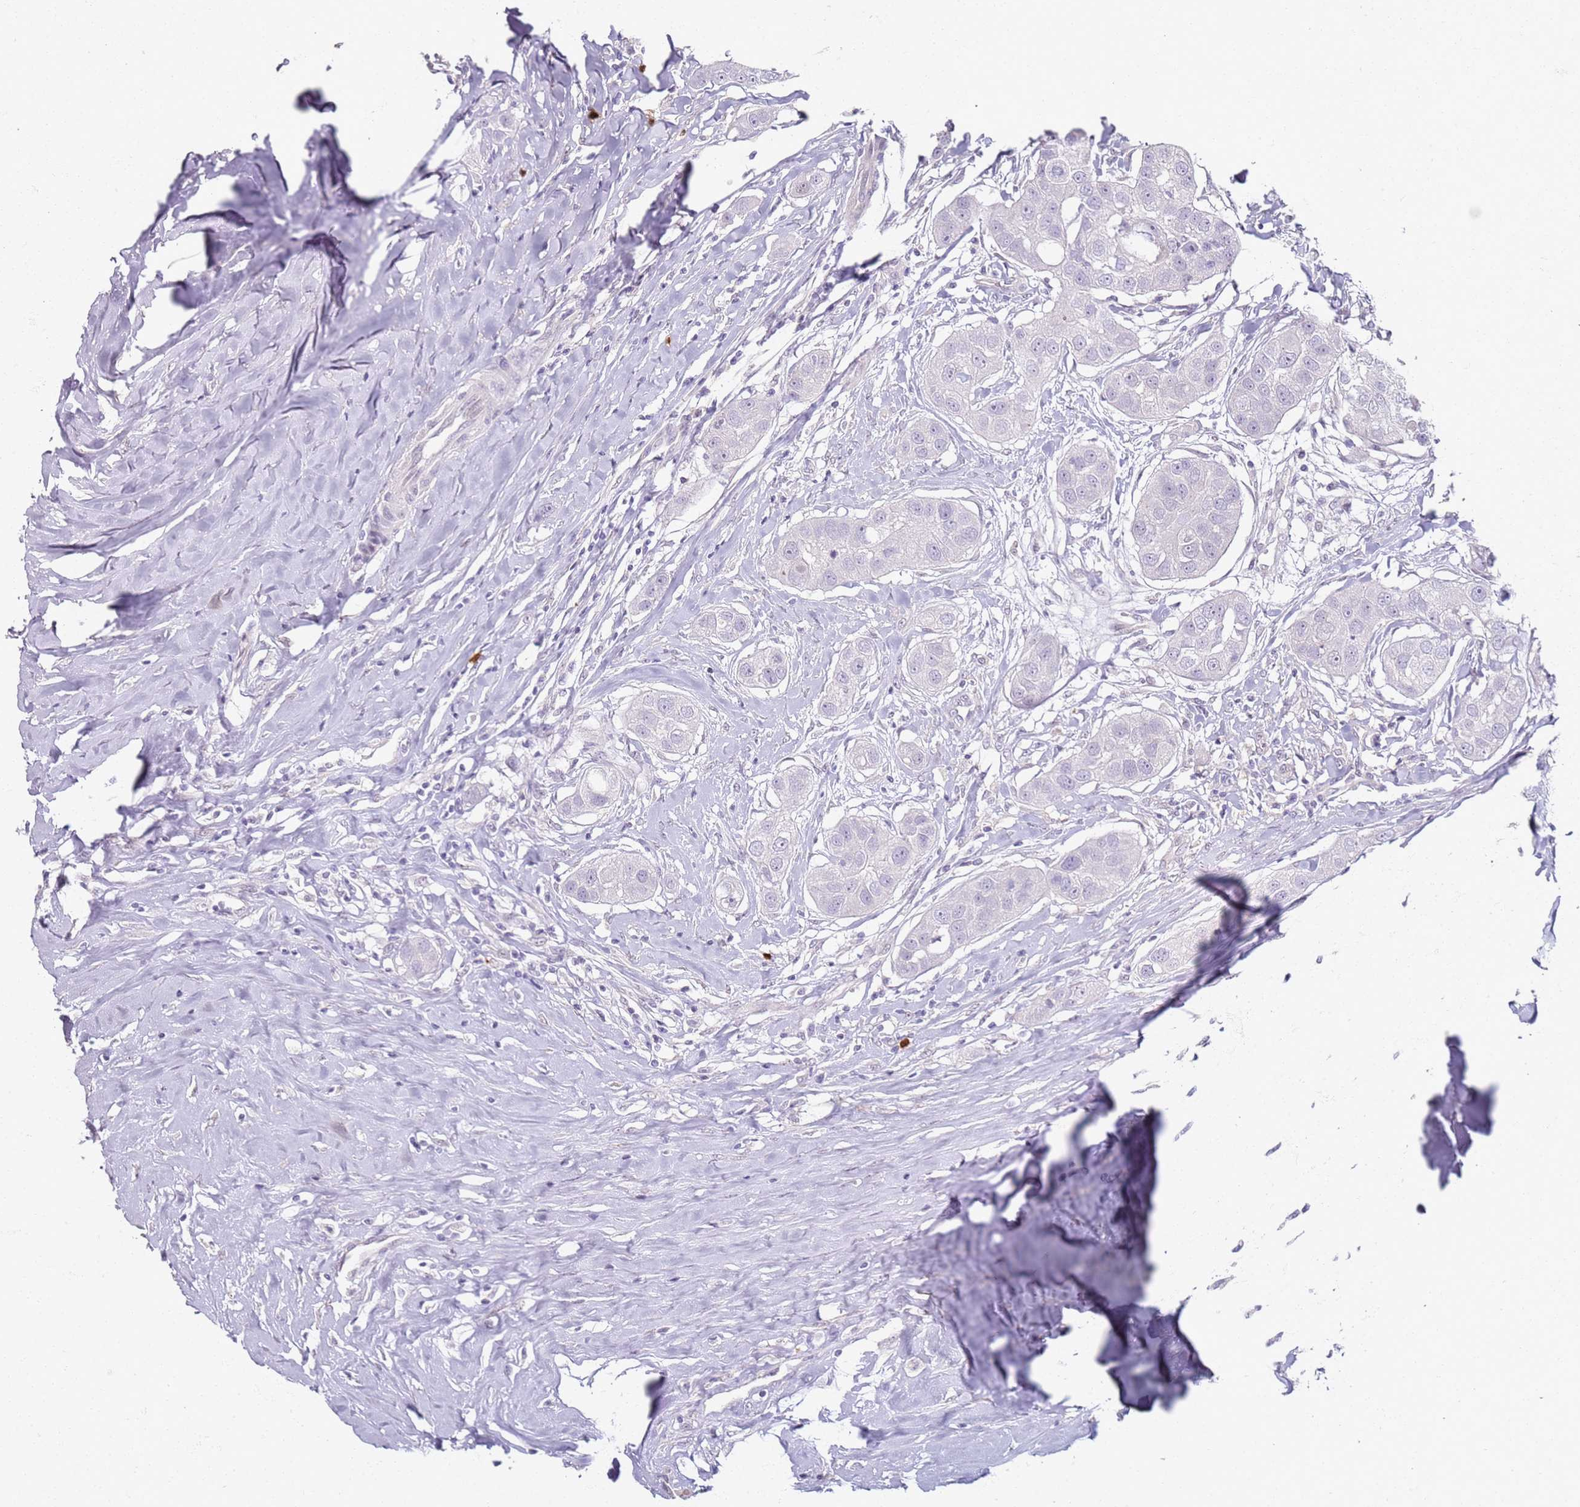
{"staining": {"intensity": "negative", "quantity": "none", "location": "none"}, "tissue": "head and neck cancer", "cell_type": "Tumor cells", "image_type": "cancer", "snomed": [{"axis": "morphology", "description": "Normal tissue, NOS"}, {"axis": "morphology", "description": "Squamous cell carcinoma, NOS"}, {"axis": "topography", "description": "Skeletal muscle"}, {"axis": "topography", "description": "Head-Neck"}], "caption": "A micrograph of human squamous cell carcinoma (head and neck) is negative for staining in tumor cells. (IHC, brightfield microscopy, high magnification).", "gene": "CD40LG", "patient": {"sex": "male", "age": 51}}